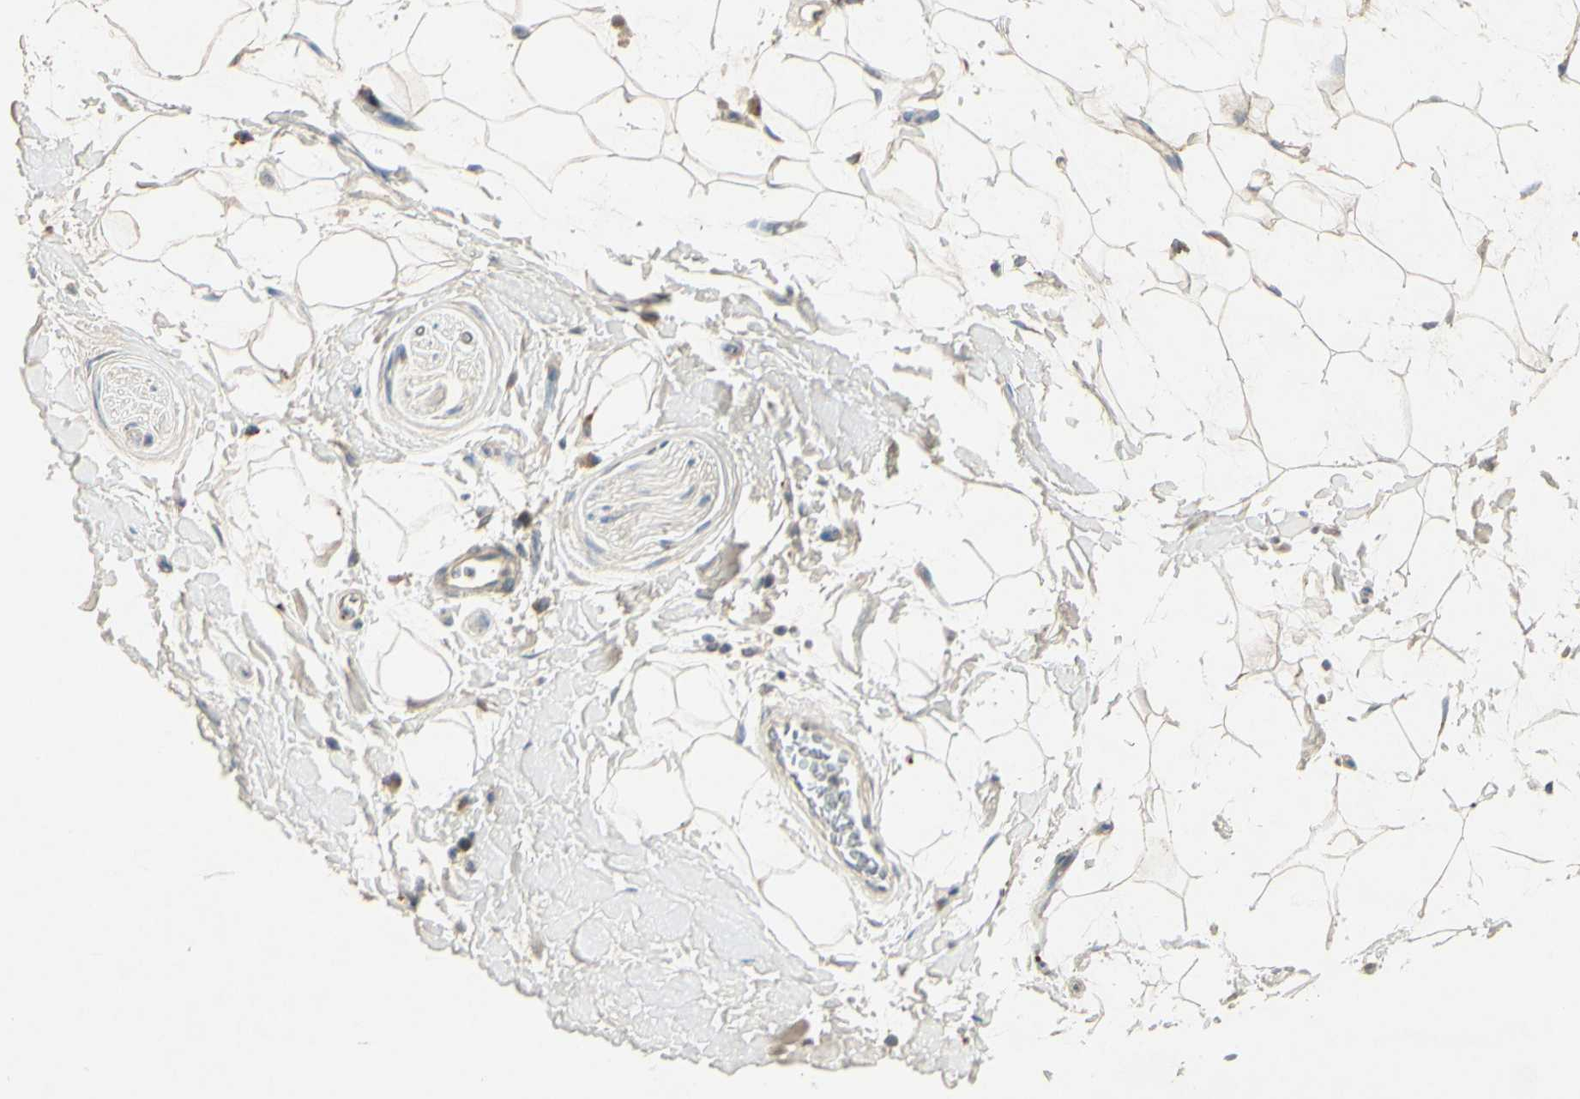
{"staining": {"intensity": "weak", "quantity": ">75%", "location": "cytoplasmic/membranous"}, "tissue": "adipose tissue", "cell_type": "Adipocytes", "image_type": "normal", "snomed": [{"axis": "morphology", "description": "Normal tissue, NOS"}, {"axis": "topography", "description": "Soft tissue"}], "caption": "Protein expression by immunohistochemistry shows weak cytoplasmic/membranous staining in about >75% of adipocytes in unremarkable adipose tissue.", "gene": "TIMM21", "patient": {"sex": "male", "age": 72}}